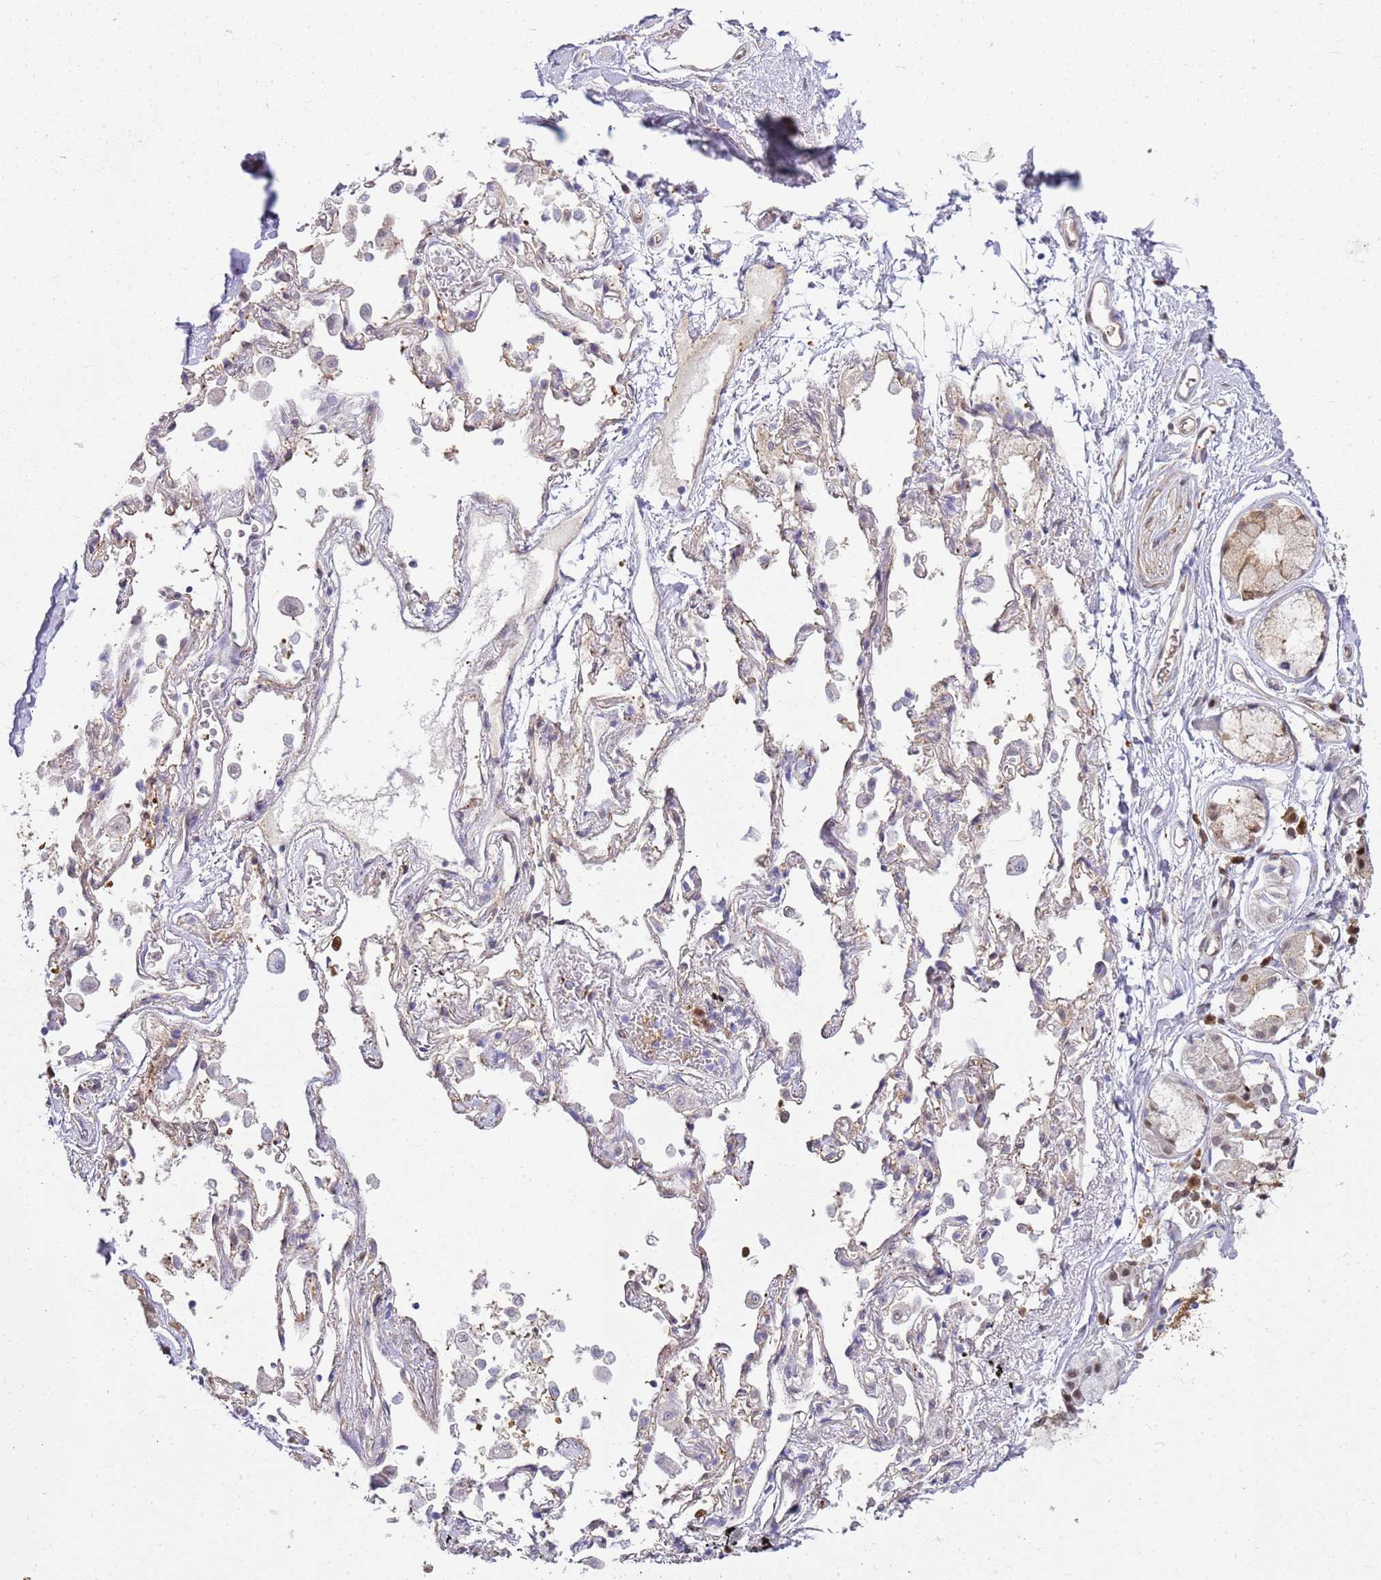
{"staining": {"intensity": "negative", "quantity": "none", "location": "none"}, "tissue": "adipose tissue", "cell_type": "Adipocytes", "image_type": "normal", "snomed": [{"axis": "morphology", "description": "Normal tissue, NOS"}, {"axis": "topography", "description": "Cartilage tissue"}], "caption": "Immunohistochemistry of unremarkable human adipose tissue exhibits no staining in adipocytes.", "gene": "YWHAE", "patient": {"sex": "male", "age": 73}}